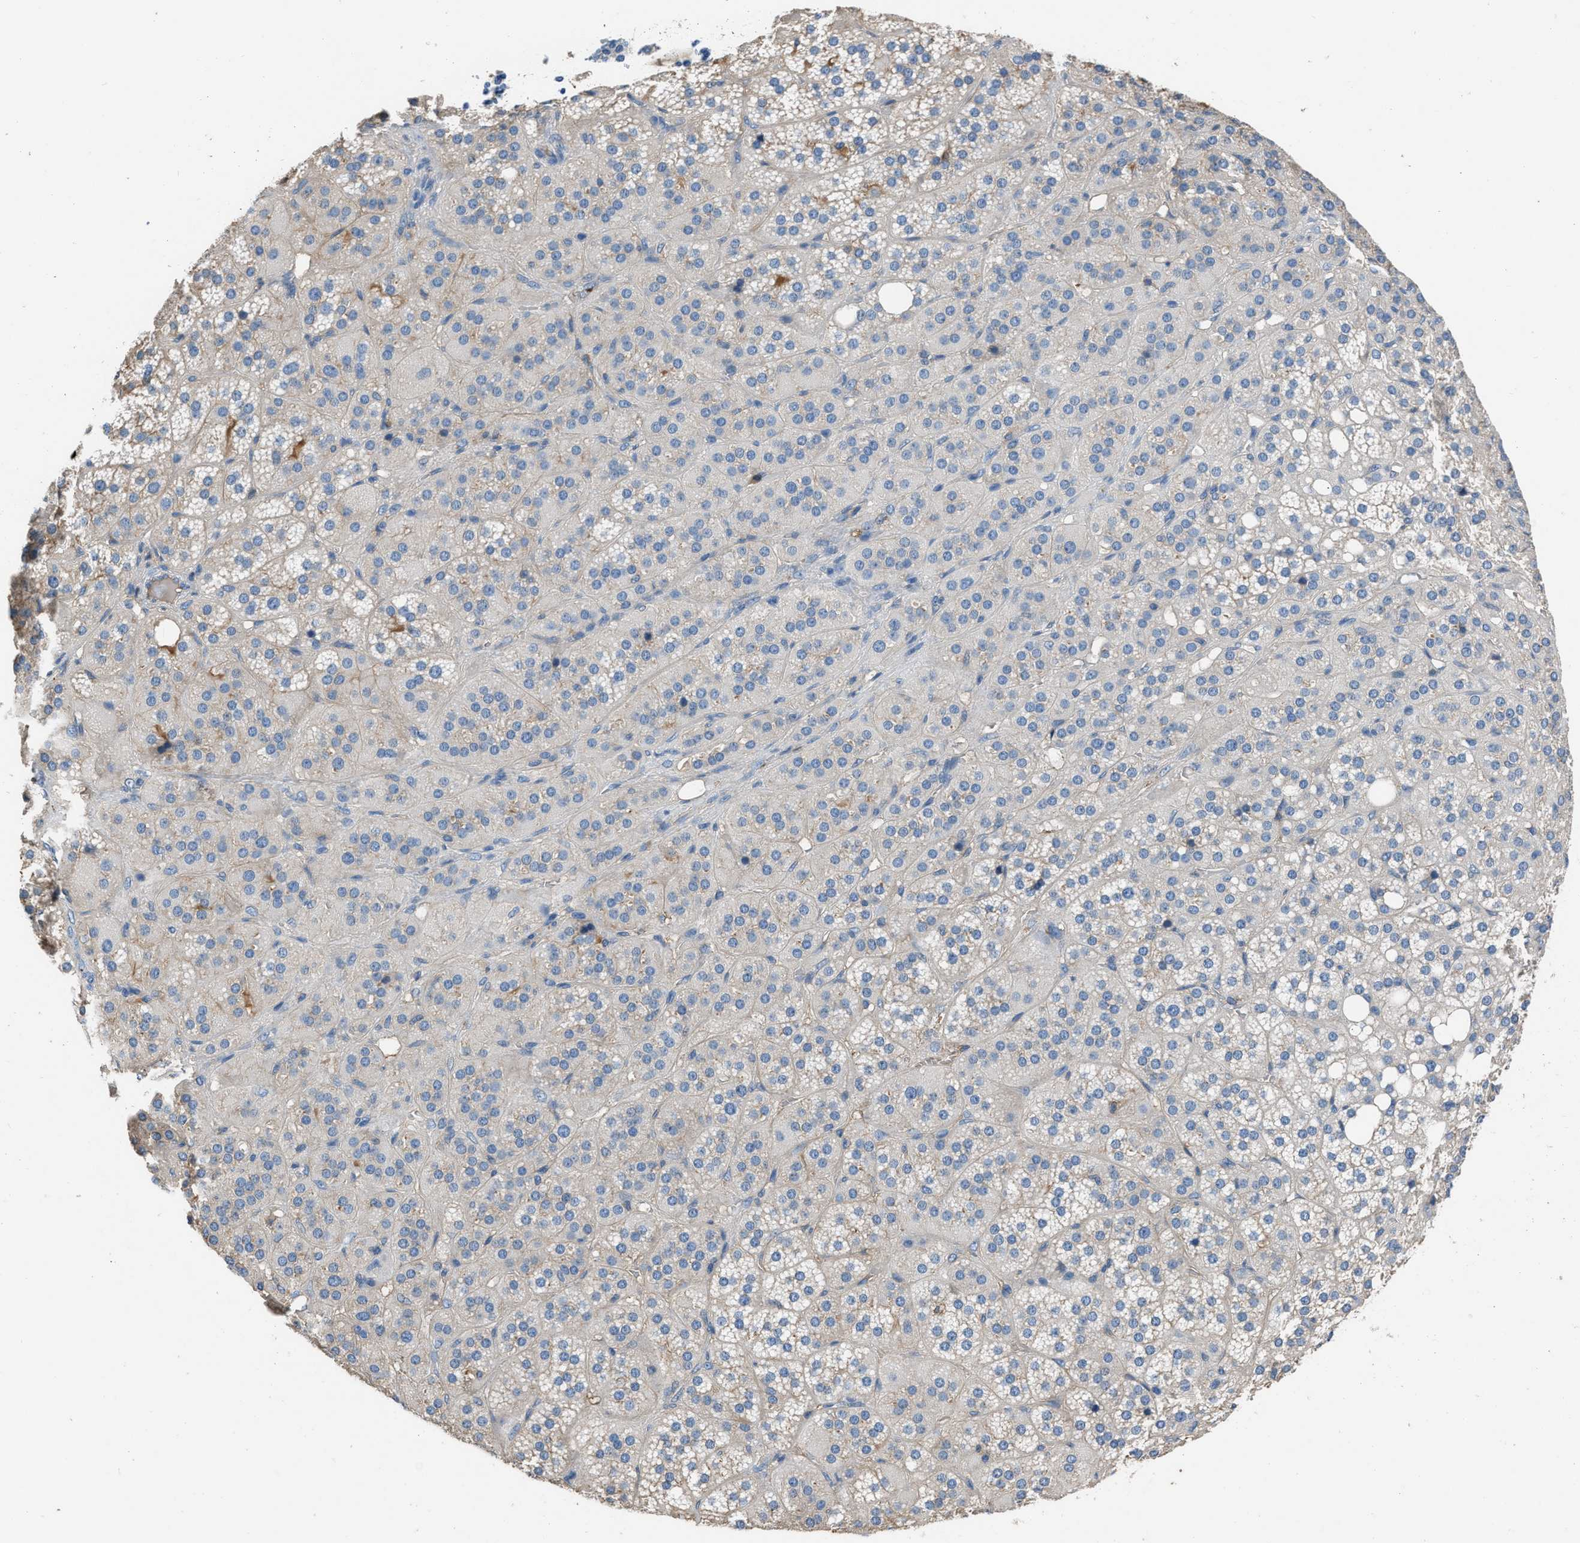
{"staining": {"intensity": "weak", "quantity": "<25%", "location": "cytoplasmic/membranous"}, "tissue": "adrenal gland", "cell_type": "Glandular cells", "image_type": "normal", "snomed": [{"axis": "morphology", "description": "Normal tissue, NOS"}, {"axis": "topography", "description": "Adrenal gland"}], "caption": "Protein analysis of unremarkable adrenal gland exhibits no significant staining in glandular cells. The staining is performed using DAB brown chromogen with nuclei counter-stained in using hematoxylin.", "gene": "STC1", "patient": {"sex": "female", "age": 59}}